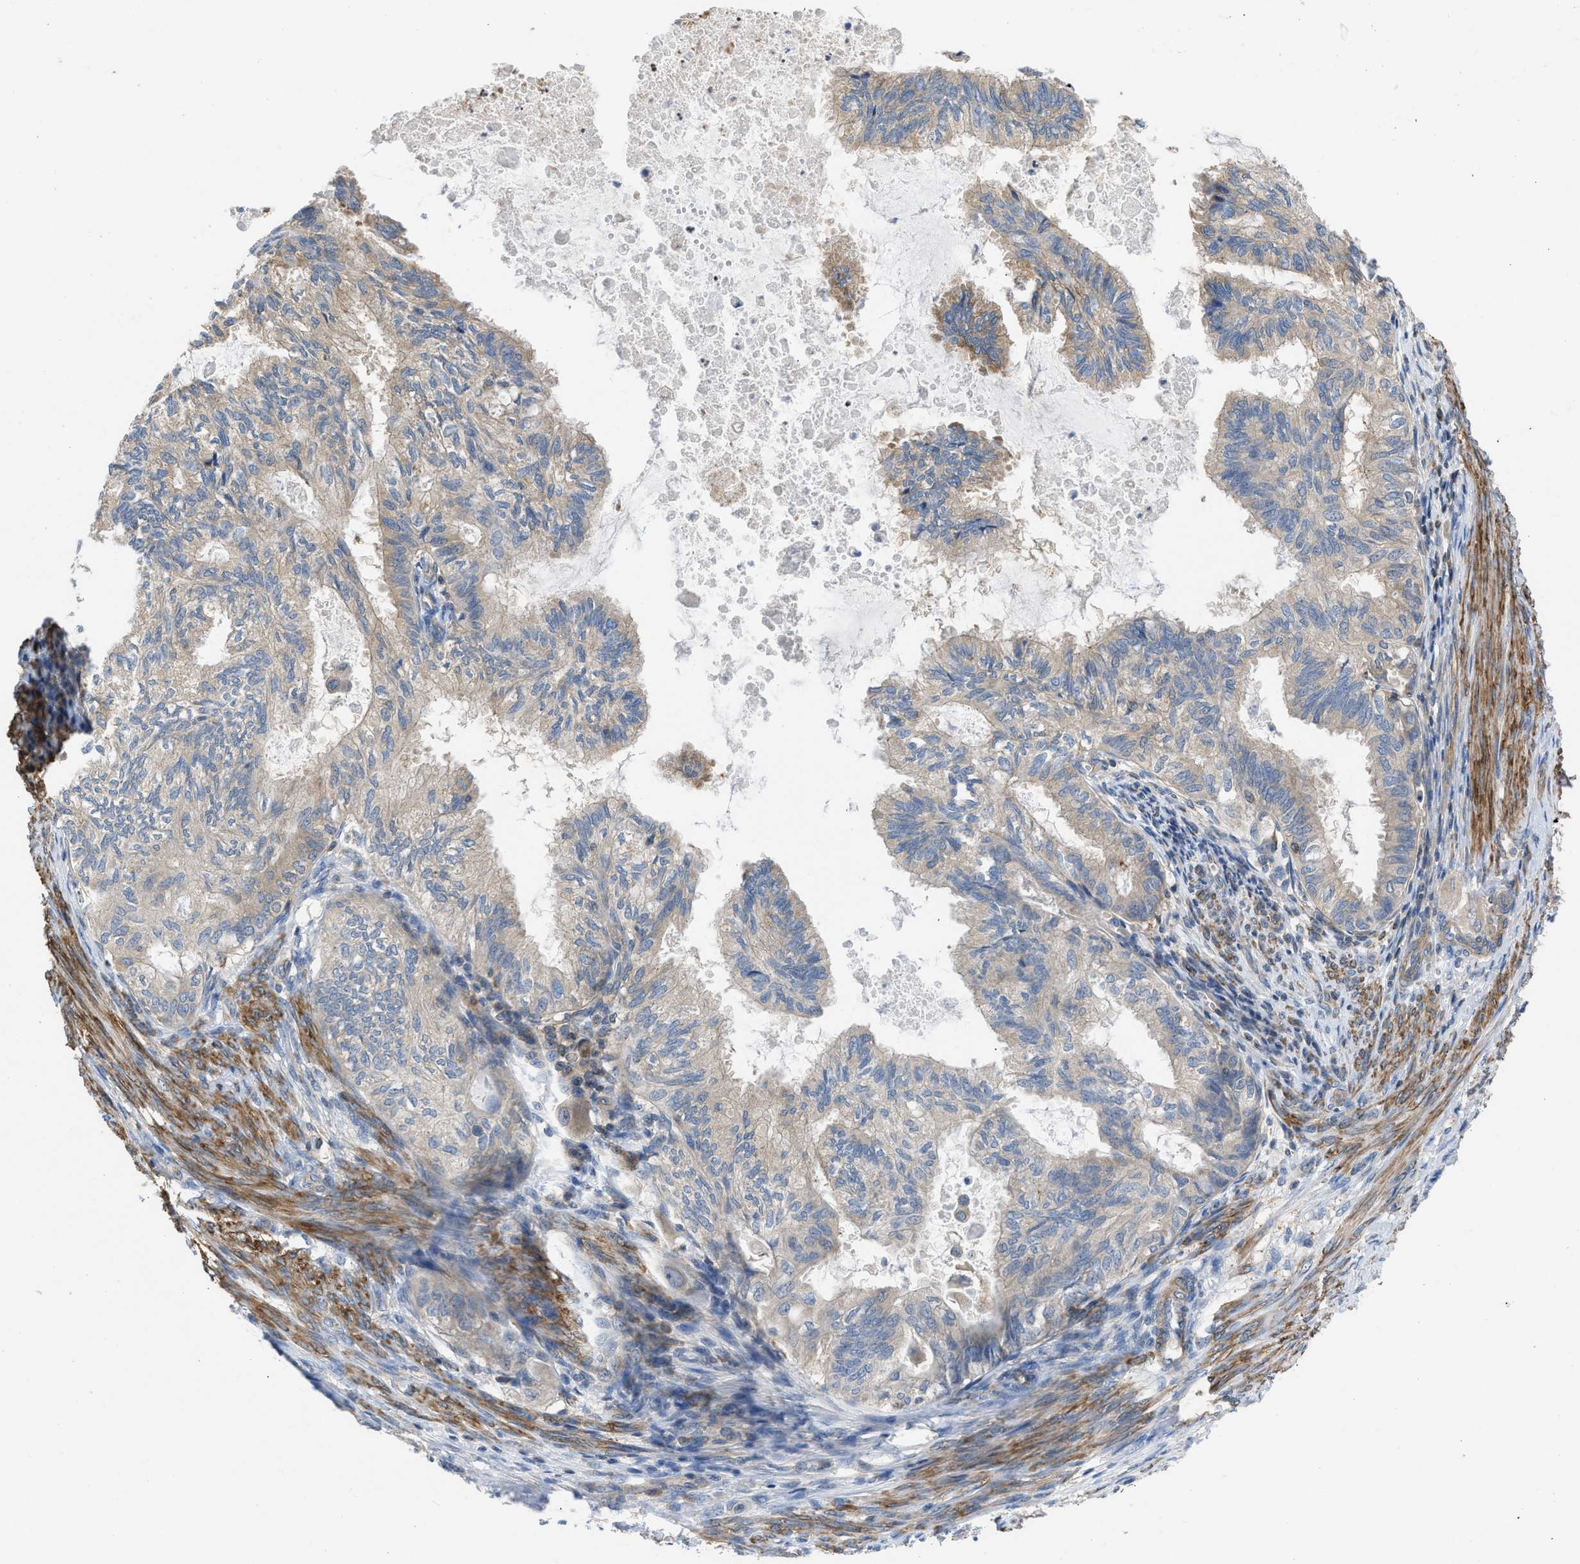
{"staining": {"intensity": "moderate", "quantity": "<25%", "location": "cytoplasmic/membranous"}, "tissue": "cervical cancer", "cell_type": "Tumor cells", "image_type": "cancer", "snomed": [{"axis": "morphology", "description": "Normal tissue, NOS"}, {"axis": "morphology", "description": "Adenocarcinoma, NOS"}, {"axis": "topography", "description": "Cervix"}, {"axis": "topography", "description": "Endometrium"}], "caption": "IHC (DAB (3,3'-diaminobenzidine)) staining of human adenocarcinoma (cervical) shows moderate cytoplasmic/membranous protein staining in about <25% of tumor cells.", "gene": "CHKB", "patient": {"sex": "female", "age": 86}}